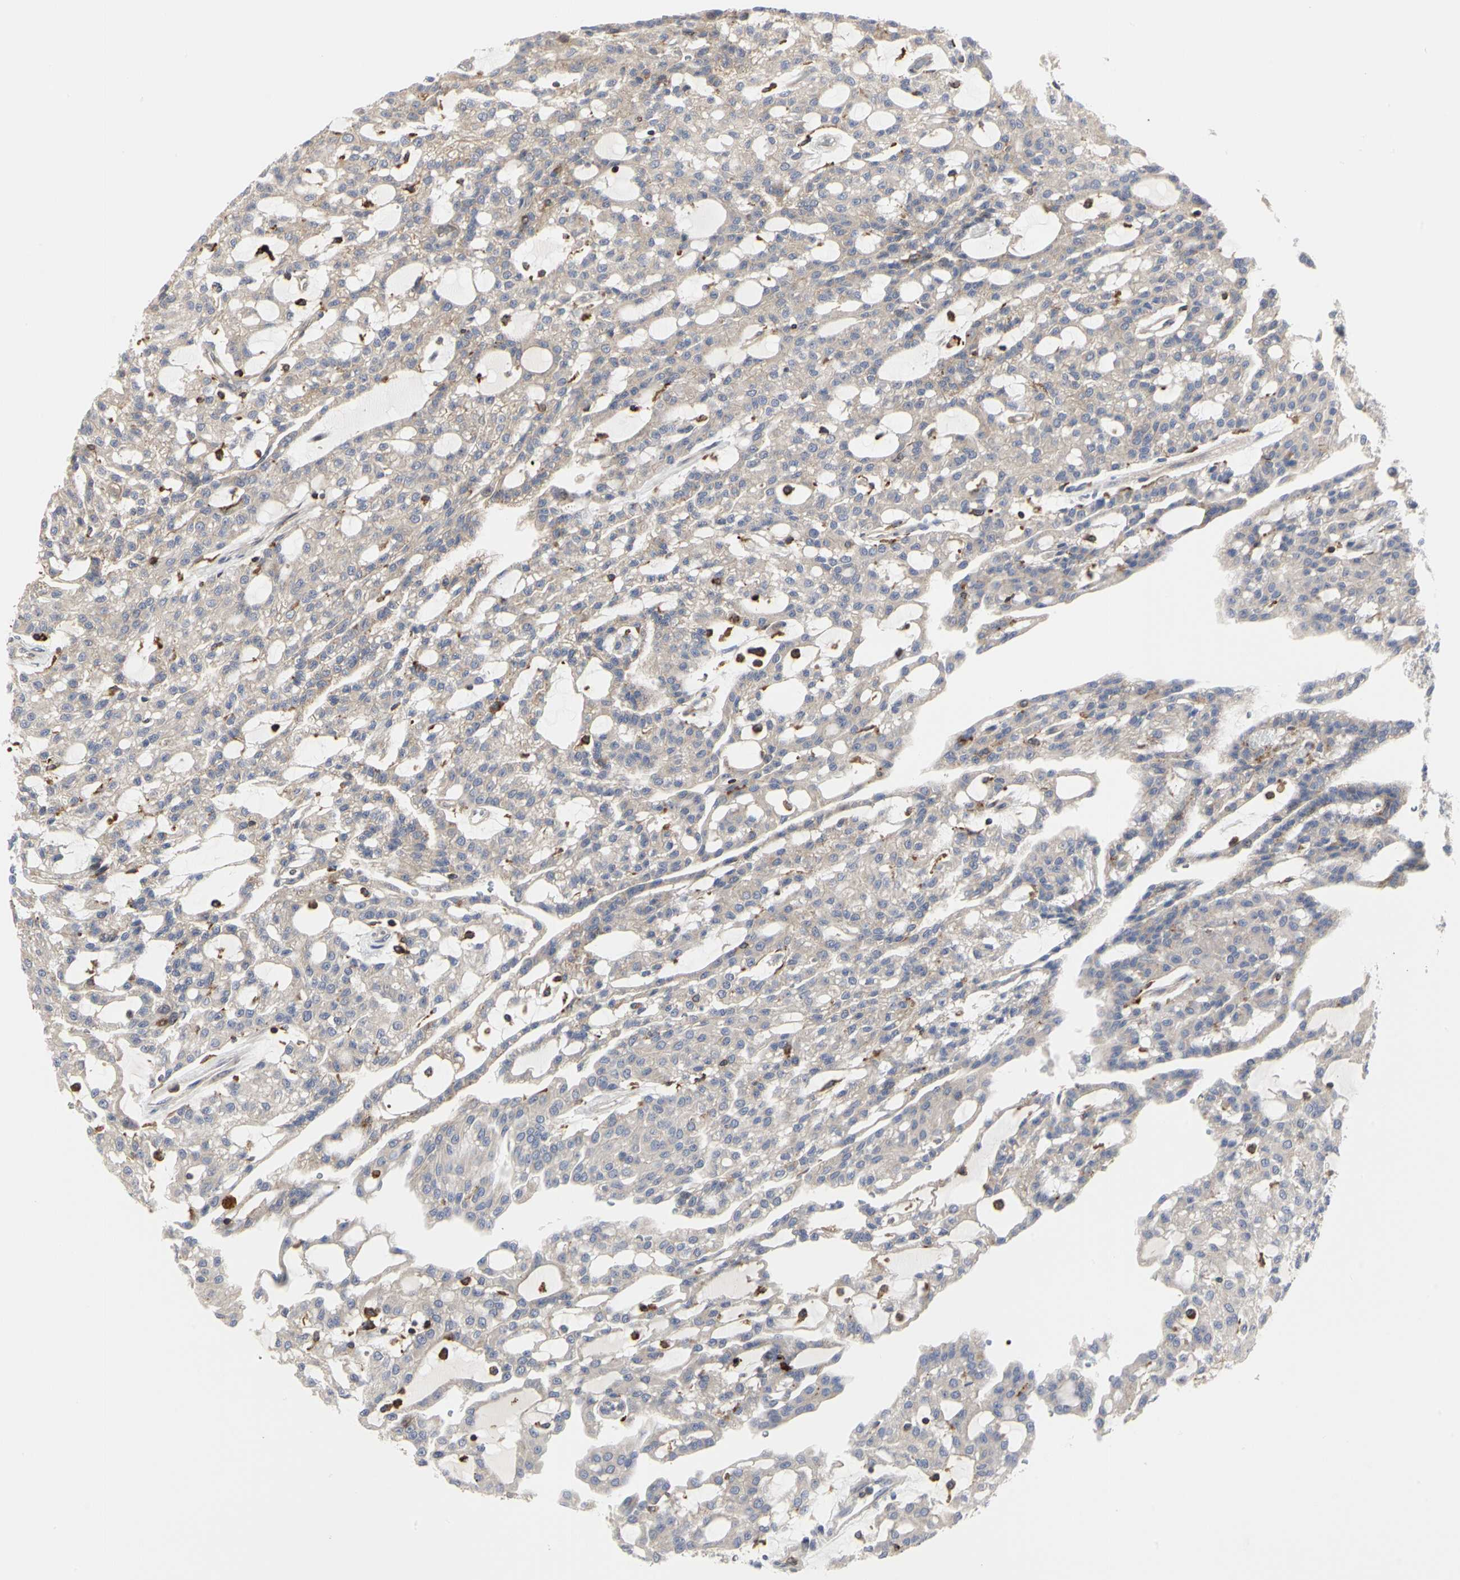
{"staining": {"intensity": "negative", "quantity": "none", "location": "none"}, "tissue": "renal cancer", "cell_type": "Tumor cells", "image_type": "cancer", "snomed": [{"axis": "morphology", "description": "Adenocarcinoma, NOS"}, {"axis": "topography", "description": "Kidney"}], "caption": "Tumor cells show no significant protein expression in adenocarcinoma (renal). (DAB immunohistochemistry with hematoxylin counter stain).", "gene": "NAPG", "patient": {"sex": "male", "age": 63}}